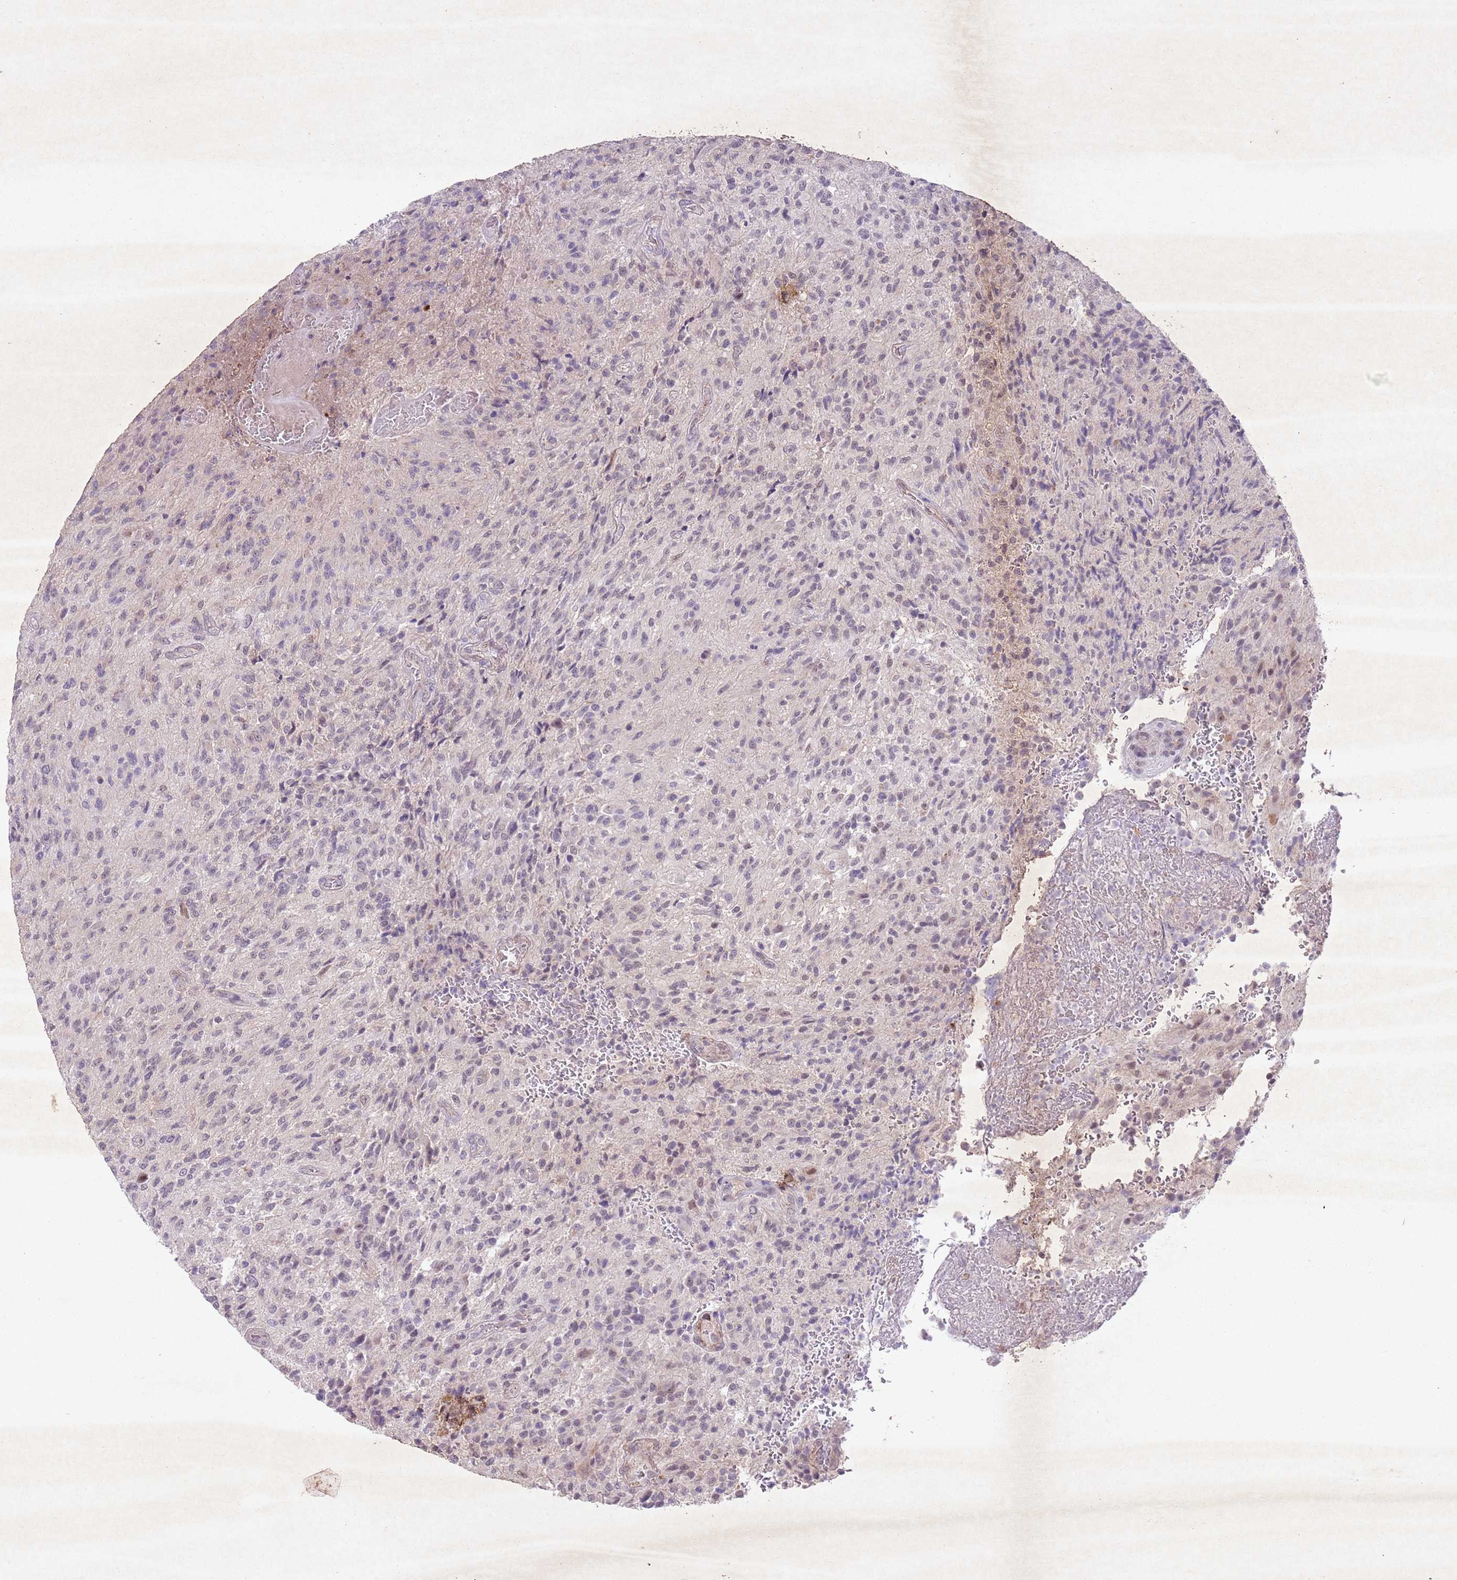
{"staining": {"intensity": "weak", "quantity": "25%-75%", "location": "nuclear"}, "tissue": "glioma", "cell_type": "Tumor cells", "image_type": "cancer", "snomed": [{"axis": "morphology", "description": "Normal tissue, NOS"}, {"axis": "morphology", "description": "Glioma, malignant, High grade"}, {"axis": "topography", "description": "Cerebral cortex"}], "caption": "Protein staining by immunohistochemistry displays weak nuclear staining in approximately 25%-75% of tumor cells in high-grade glioma (malignant).", "gene": "CCNI", "patient": {"sex": "male", "age": 56}}